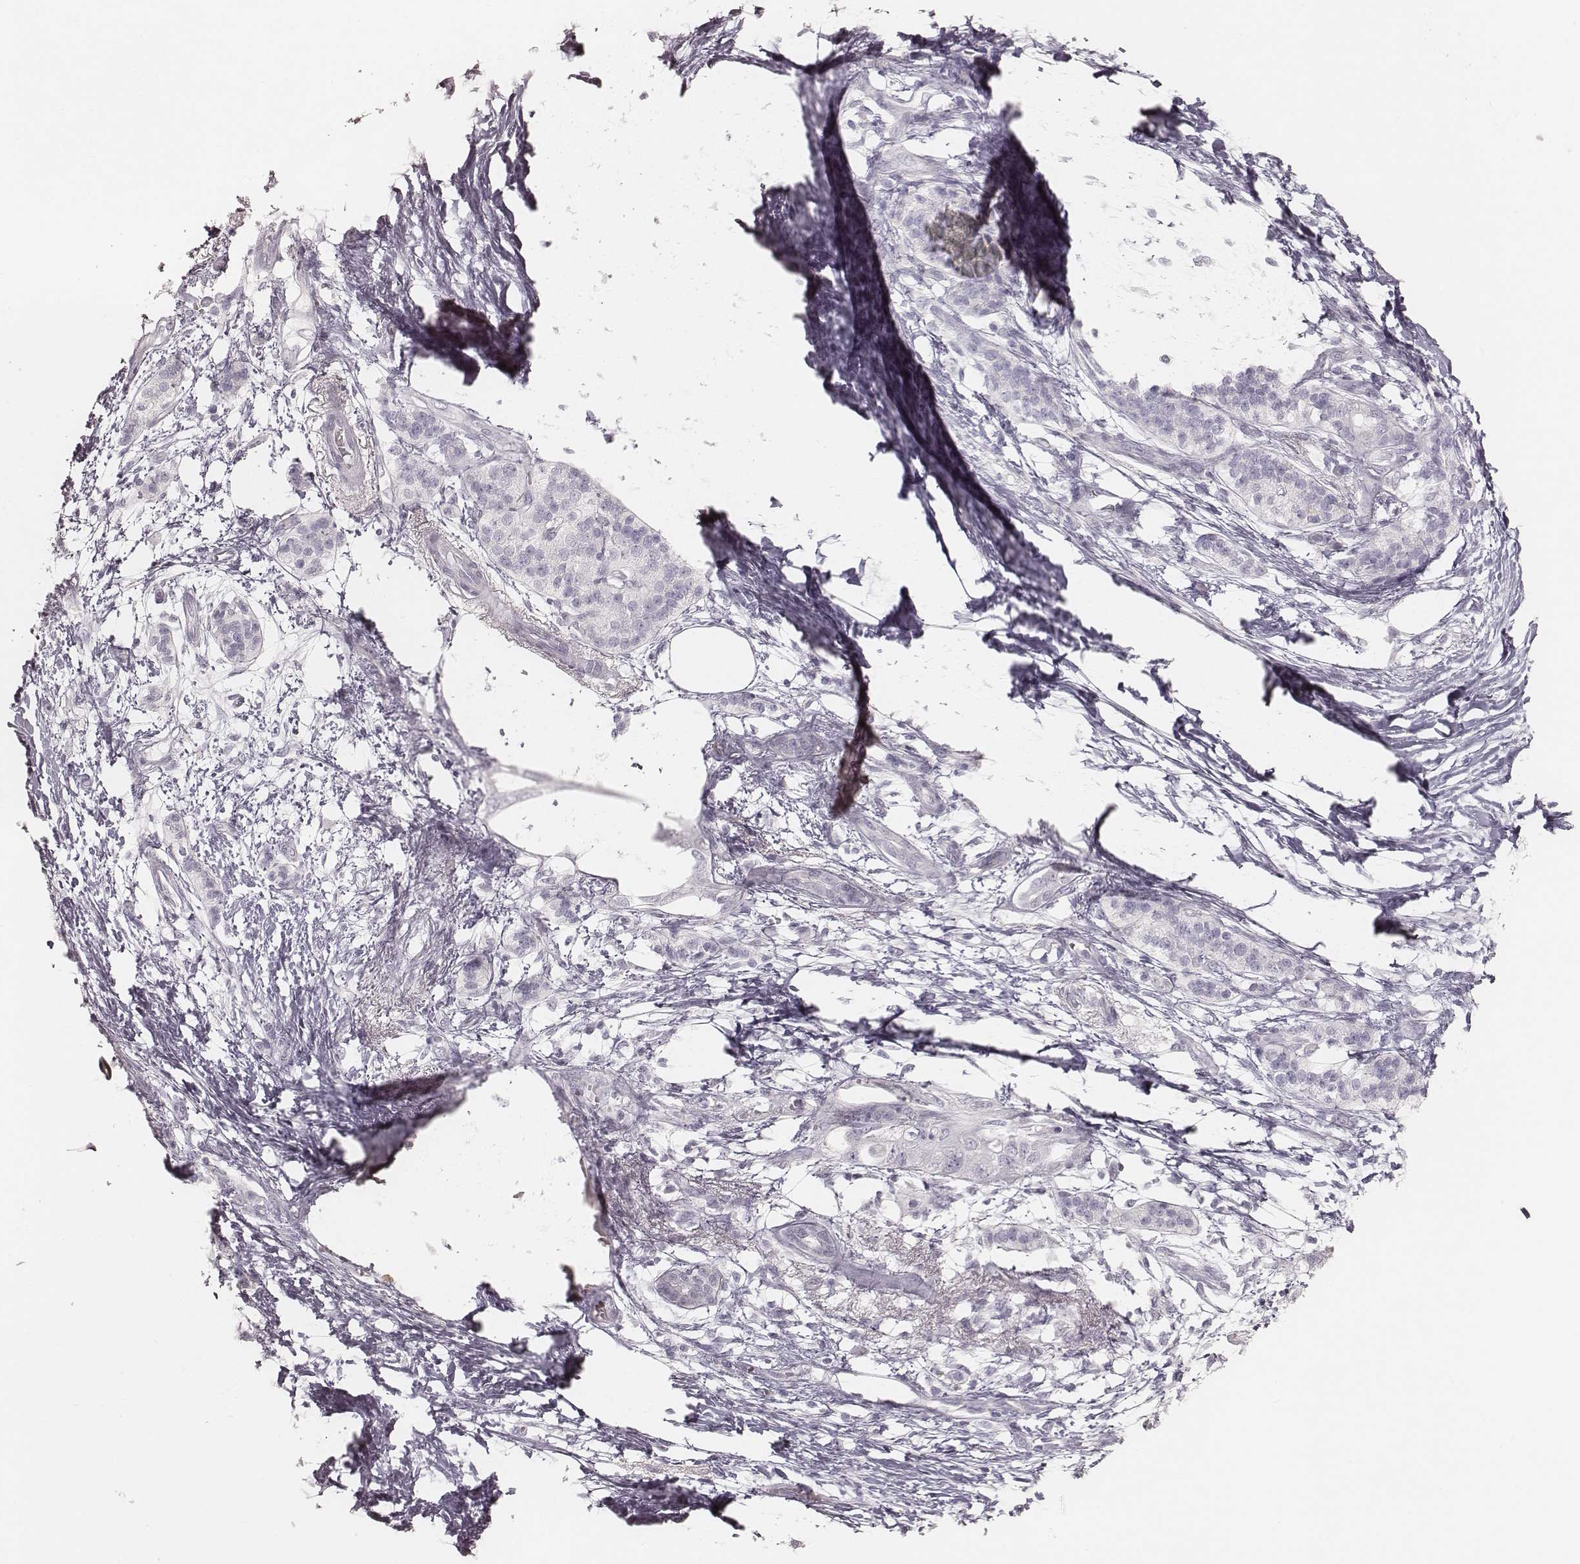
{"staining": {"intensity": "negative", "quantity": "none", "location": "none"}, "tissue": "pancreatic cancer", "cell_type": "Tumor cells", "image_type": "cancer", "snomed": [{"axis": "morphology", "description": "Adenocarcinoma, NOS"}, {"axis": "topography", "description": "Pancreas"}], "caption": "Image shows no significant protein positivity in tumor cells of adenocarcinoma (pancreatic).", "gene": "KRT72", "patient": {"sex": "female", "age": 72}}